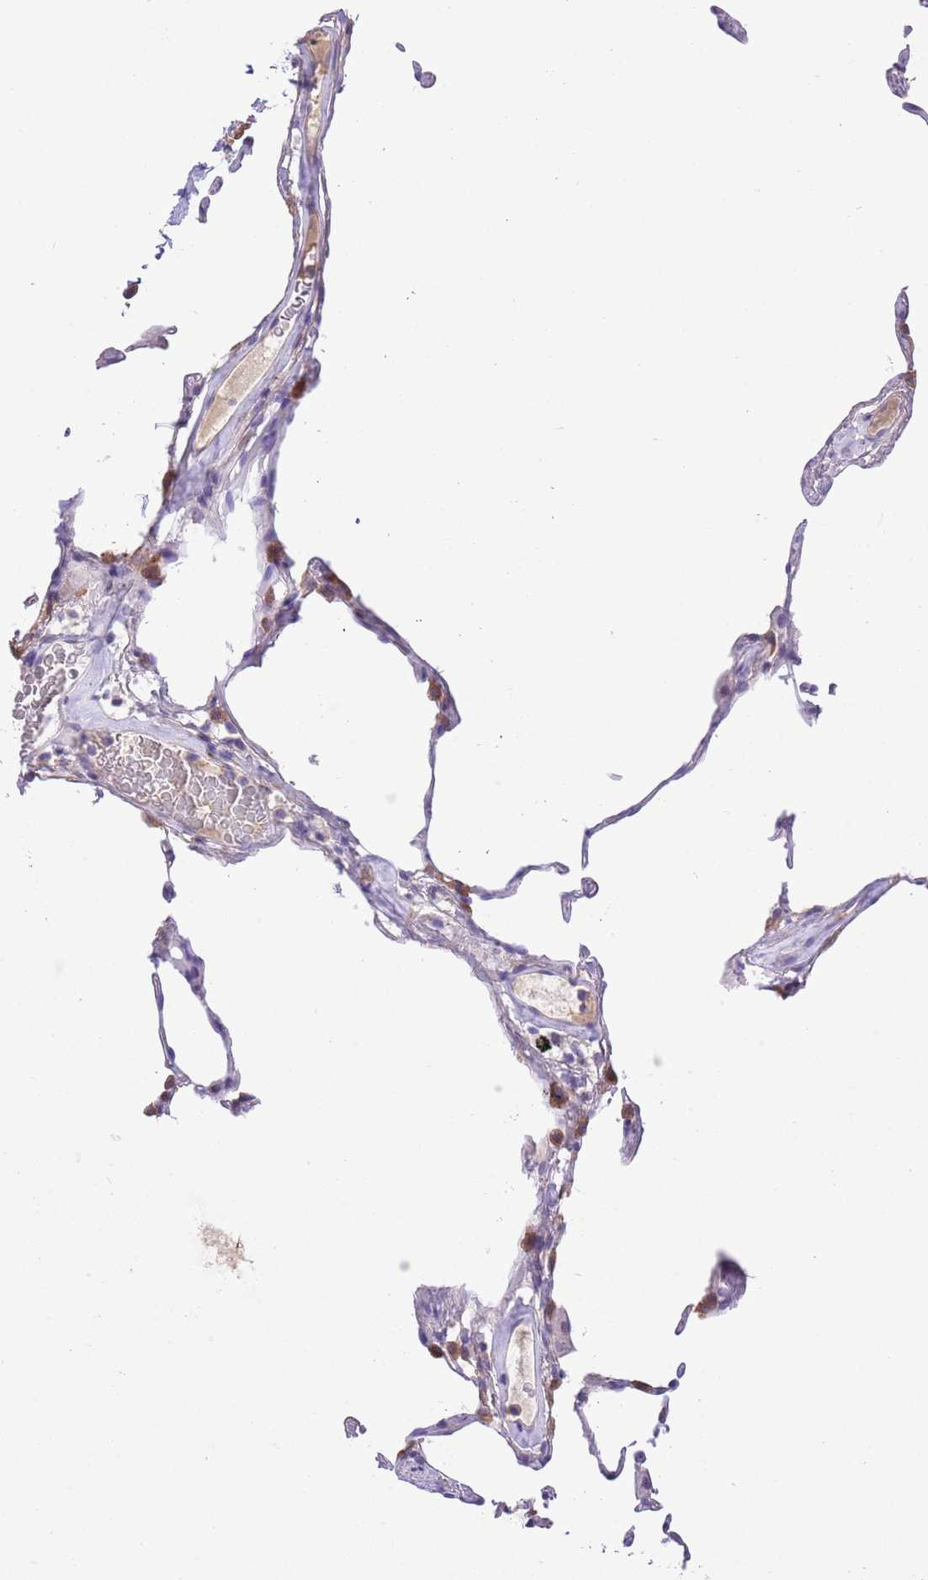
{"staining": {"intensity": "moderate", "quantity": "<25%", "location": "cytoplasmic/membranous"}, "tissue": "lung", "cell_type": "Alveolar cells", "image_type": "normal", "snomed": [{"axis": "morphology", "description": "Normal tissue, NOS"}, {"axis": "topography", "description": "Lung"}], "caption": "This is a histology image of immunohistochemistry staining of unremarkable lung, which shows moderate staining in the cytoplasmic/membranous of alveolar cells.", "gene": "PRR32", "patient": {"sex": "female", "age": 57}}